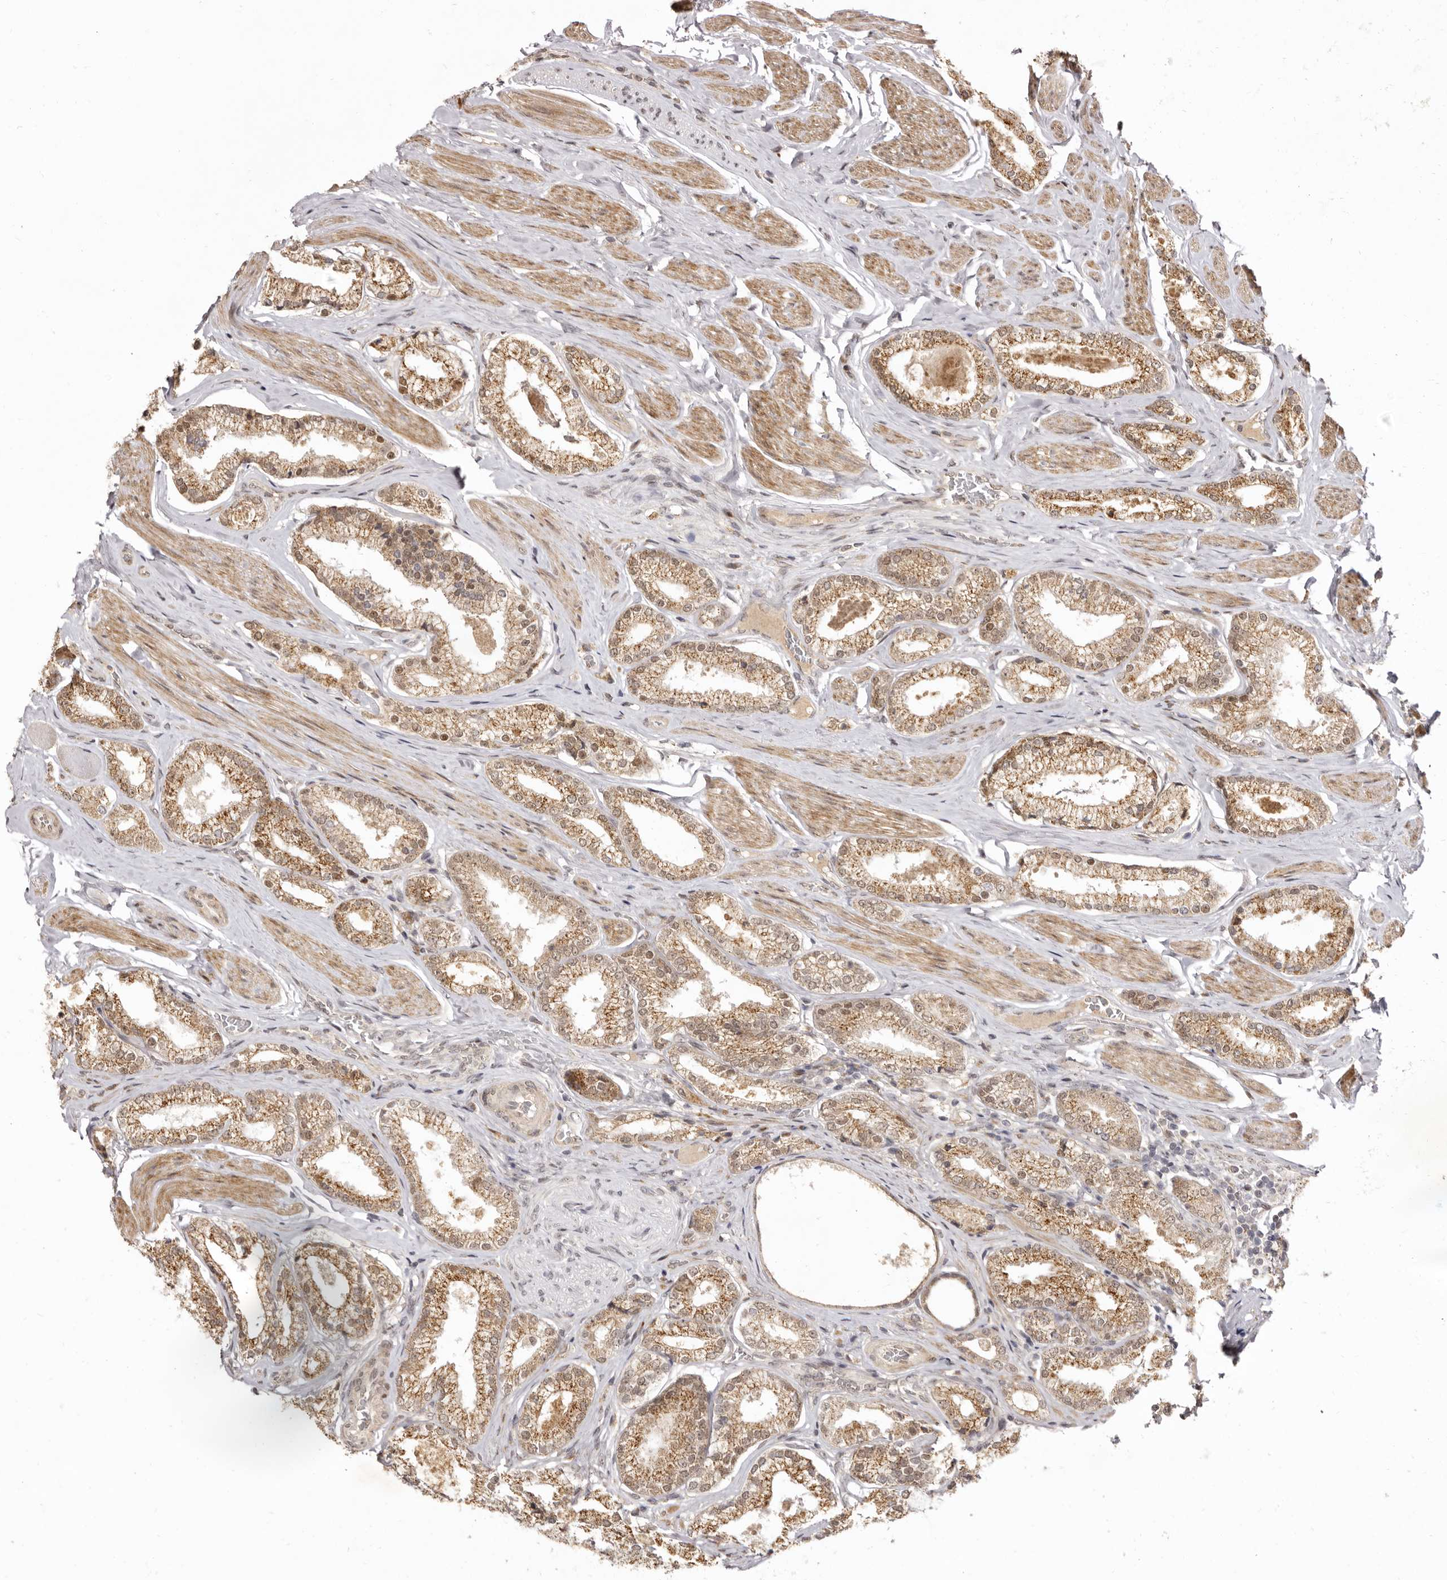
{"staining": {"intensity": "moderate", "quantity": ">75%", "location": "cytoplasmic/membranous,nuclear"}, "tissue": "prostate cancer", "cell_type": "Tumor cells", "image_type": "cancer", "snomed": [{"axis": "morphology", "description": "Adenocarcinoma, Low grade"}, {"axis": "topography", "description": "Prostate"}], "caption": "Prostate adenocarcinoma (low-grade) stained for a protein shows moderate cytoplasmic/membranous and nuclear positivity in tumor cells. The staining was performed using DAB, with brown indicating positive protein expression. Nuclei are stained blue with hematoxylin.", "gene": "ZNF326", "patient": {"sex": "male", "age": 71}}